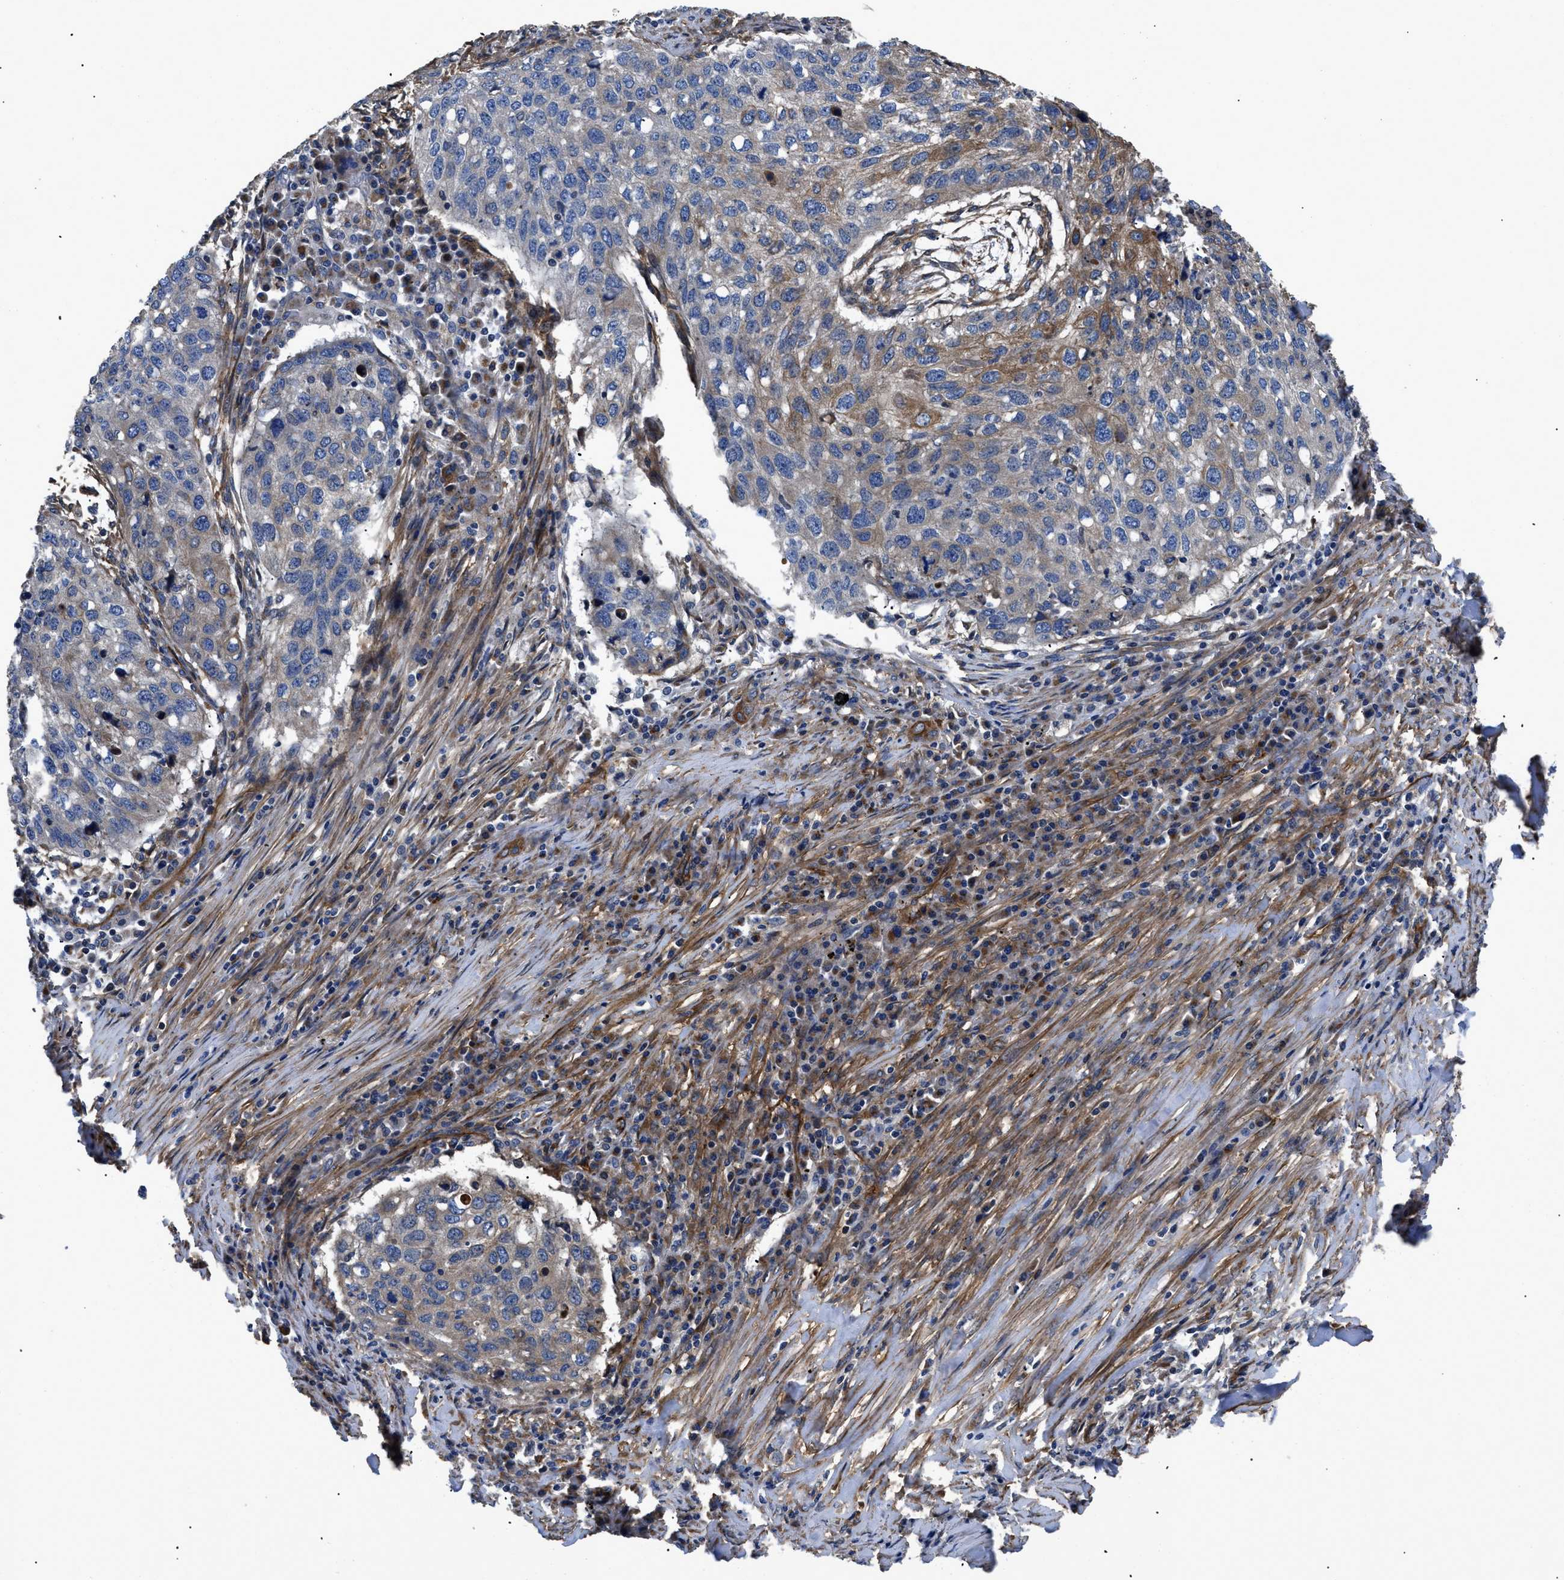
{"staining": {"intensity": "moderate", "quantity": "<25%", "location": "cytoplasmic/membranous"}, "tissue": "lung cancer", "cell_type": "Tumor cells", "image_type": "cancer", "snomed": [{"axis": "morphology", "description": "Squamous cell carcinoma, NOS"}, {"axis": "topography", "description": "Lung"}], "caption": "Lung squamous cell carcinoma stained with a protein marker exhibits moderate staining in tumor cells.", "gene": "NT5E", "patient": {"sex": "female", "age": 63}}